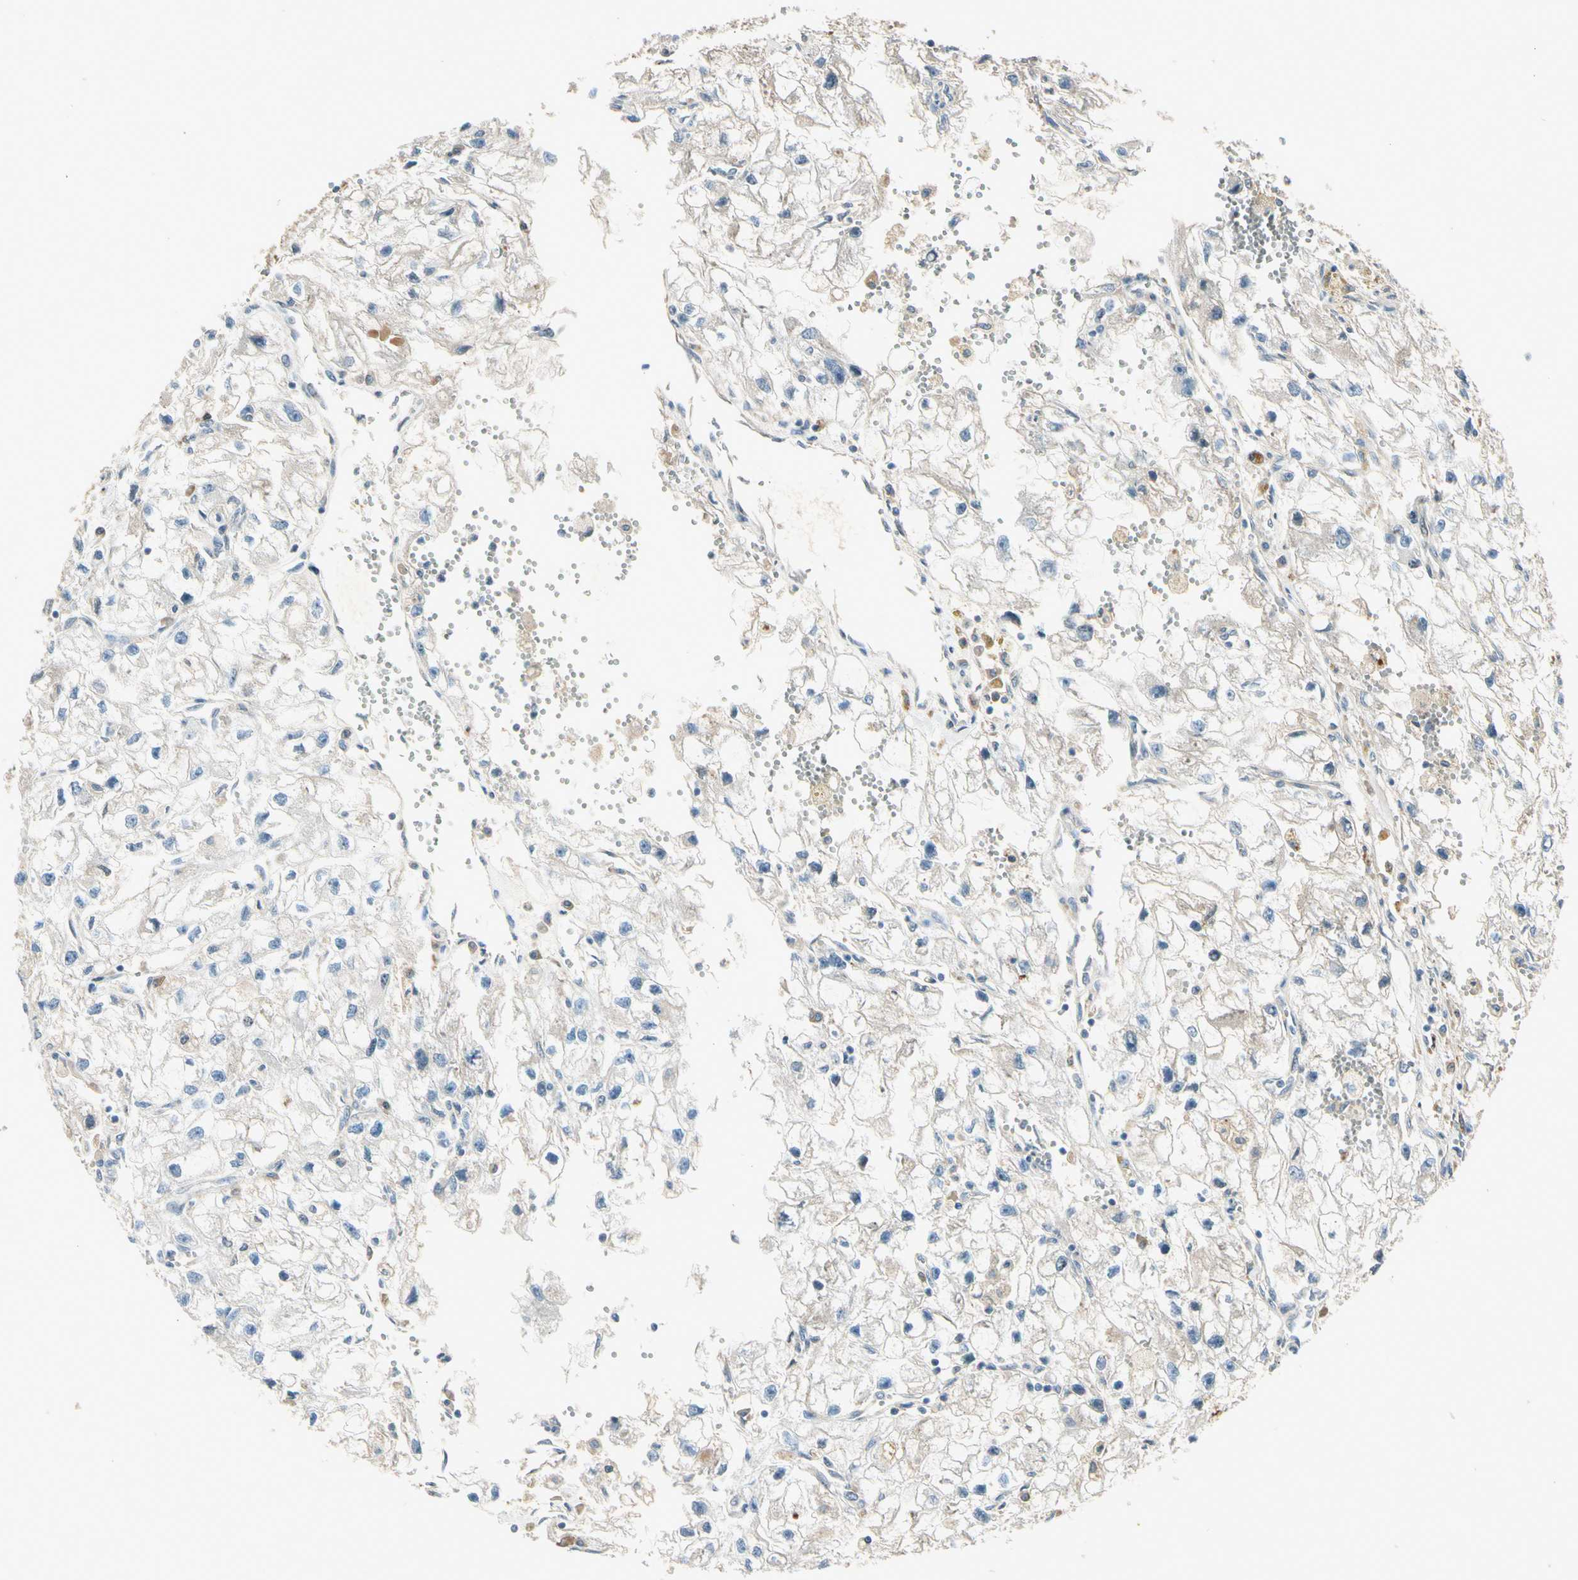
{"staining": {"intensity": "weak", "quantity": "<25%", "location": "cytoplasmic/membranous"}, "tissue": "renal cancer", "cell_type": "Tumor cells", "image_type": "cancer", "snomed": [{"axis": "morphology", "description": "Adenocarcinoma, NOS"}, {"axis": "topography", "description": "Kidney"}], "caption": "There is no significant positivity in tumor cells of renal cancer (adenocarcinoma). (Brightfield microscopy of DAB immunohistochemistry (IHC) at high magnification).", "gene": "NPHP3", "patient": {"sex": "female", "age": 70}}